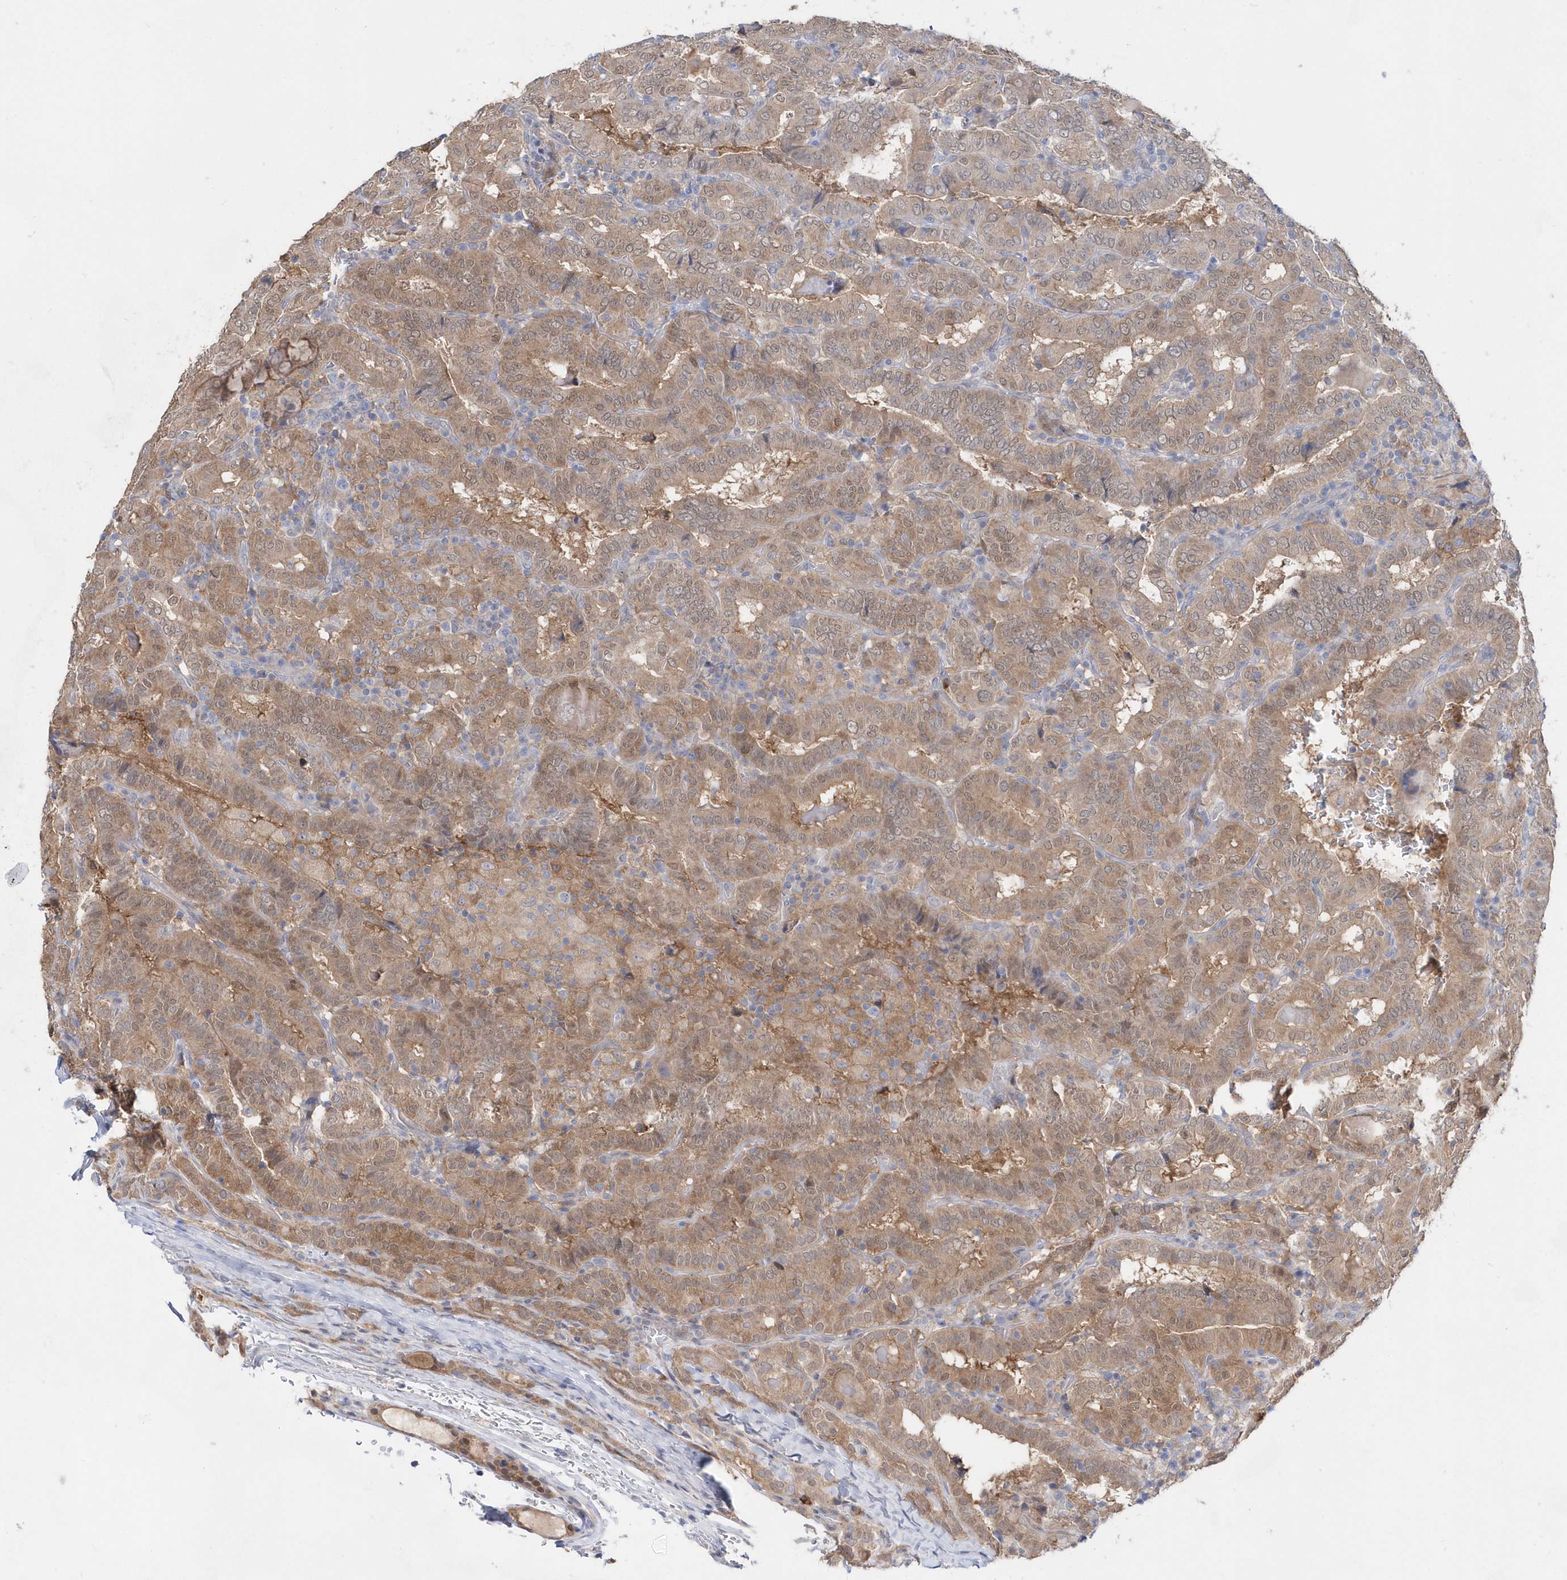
{"staining": {"intensity": "moderate", "quantity": ">75%", "location": "cytoplasmic/membranous,nuclear"}, "tissue": "thyroid cancer", "cell_type": "Tumor cells", "image_type": "cancer", "snomed": [{"axis": "morphology", "description": "Papillary adenocarcinoma, NOS"}, {"axis": "topography", "description": "Thyroid gland"}], "caption": "Immunohistochemical staining of human thyroid papillary adenocarcinoma displays medium levels of moderate cytoplasmic/membranous and nuclear positivity in about >75% of tumor cells.", "gene": "BDH2", "patient": {"sex": "female", "age": 72}}